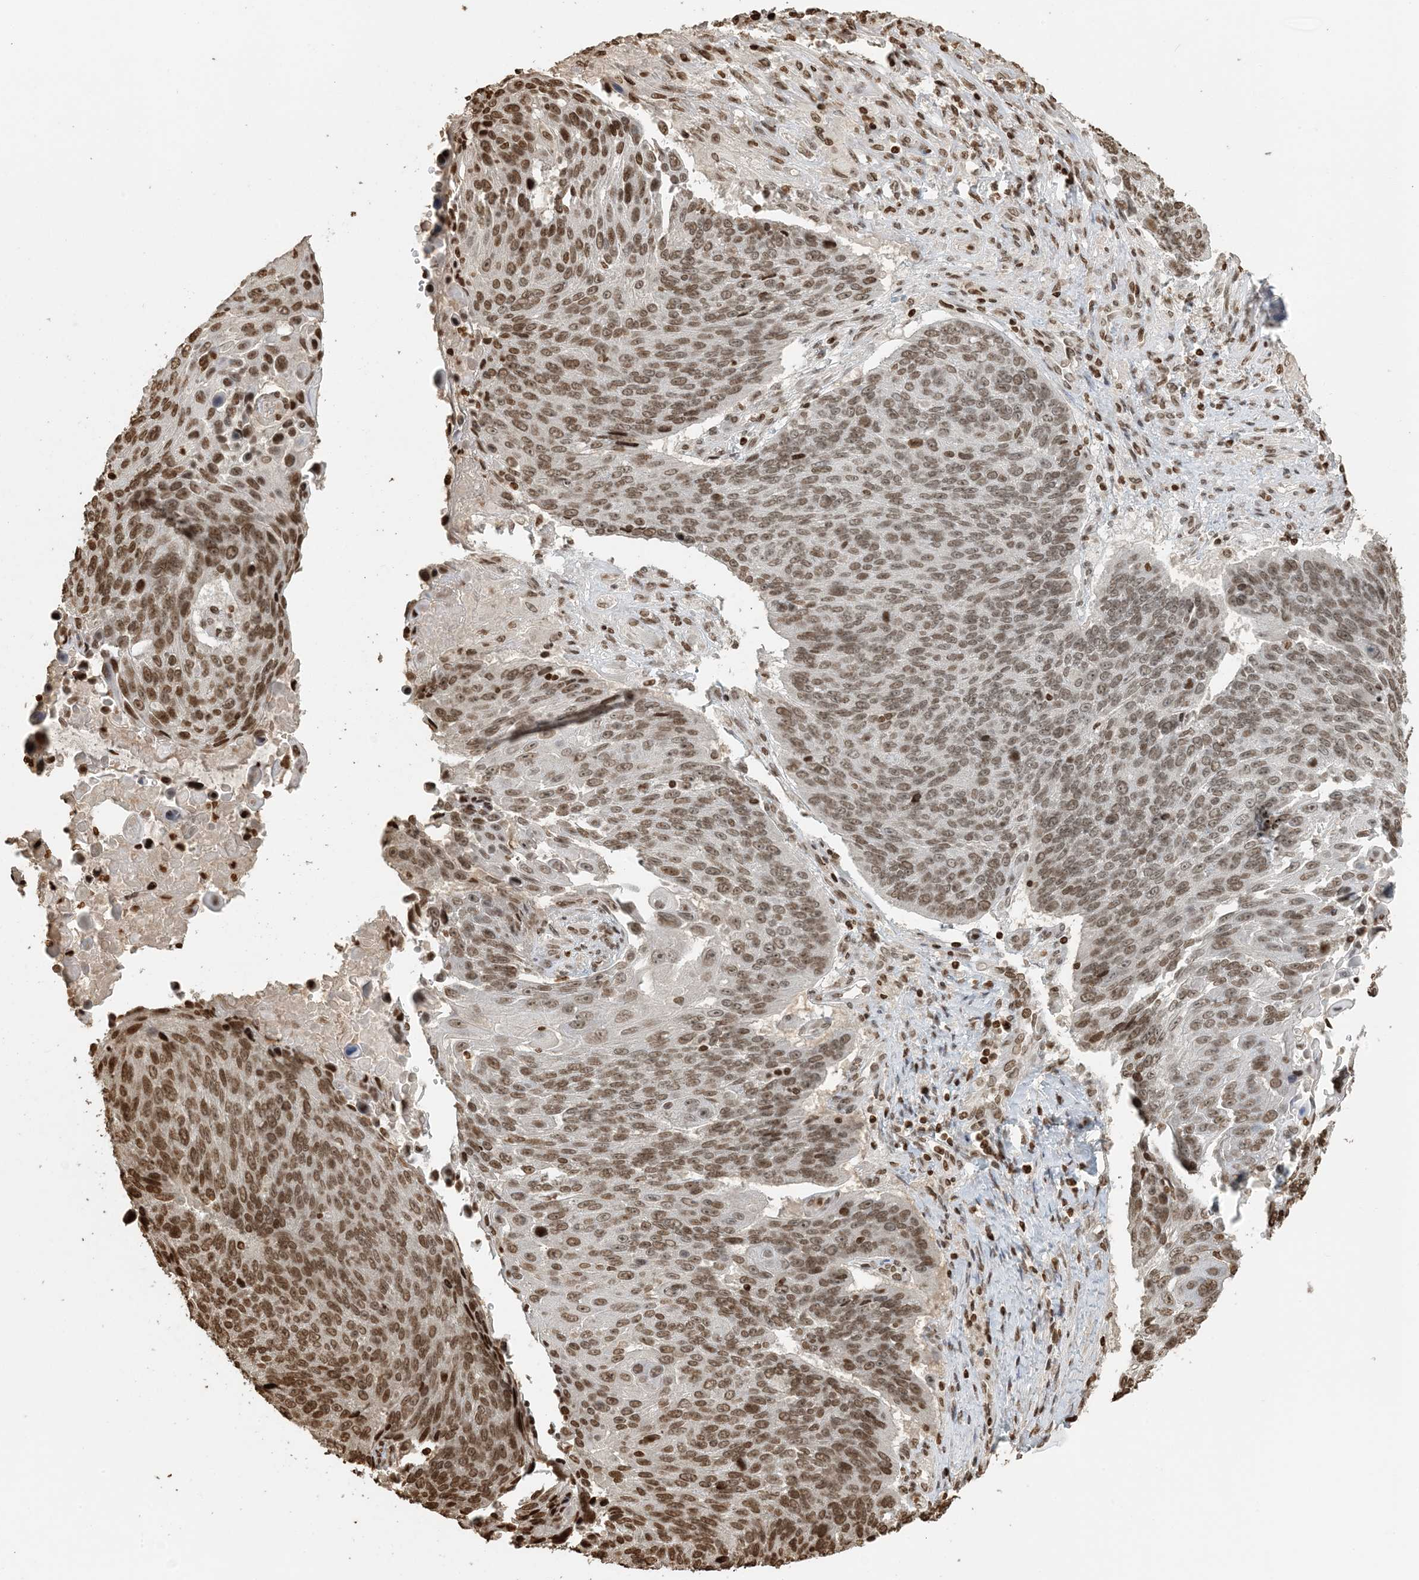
{"staining": {"intensity": "moderate", "quantity": ">75%", "location": "nuclear"}, "tissue": "lung cancer", "cell_type": "Tumor cells", "image_type": "cancer", "snomed": [{"axis": "morphology", "description": "Squamous cell carcinoma, NOS"}, {"axis": "topography", "description": "Lung"}], "caption": "Human lung cancer stained with a brown dye demonstrates moderate nuclear positive positivity in approximately >75% of tumor cells.", "gene": "H3-3B", "patient": {"sex": "male", "age": 66}}